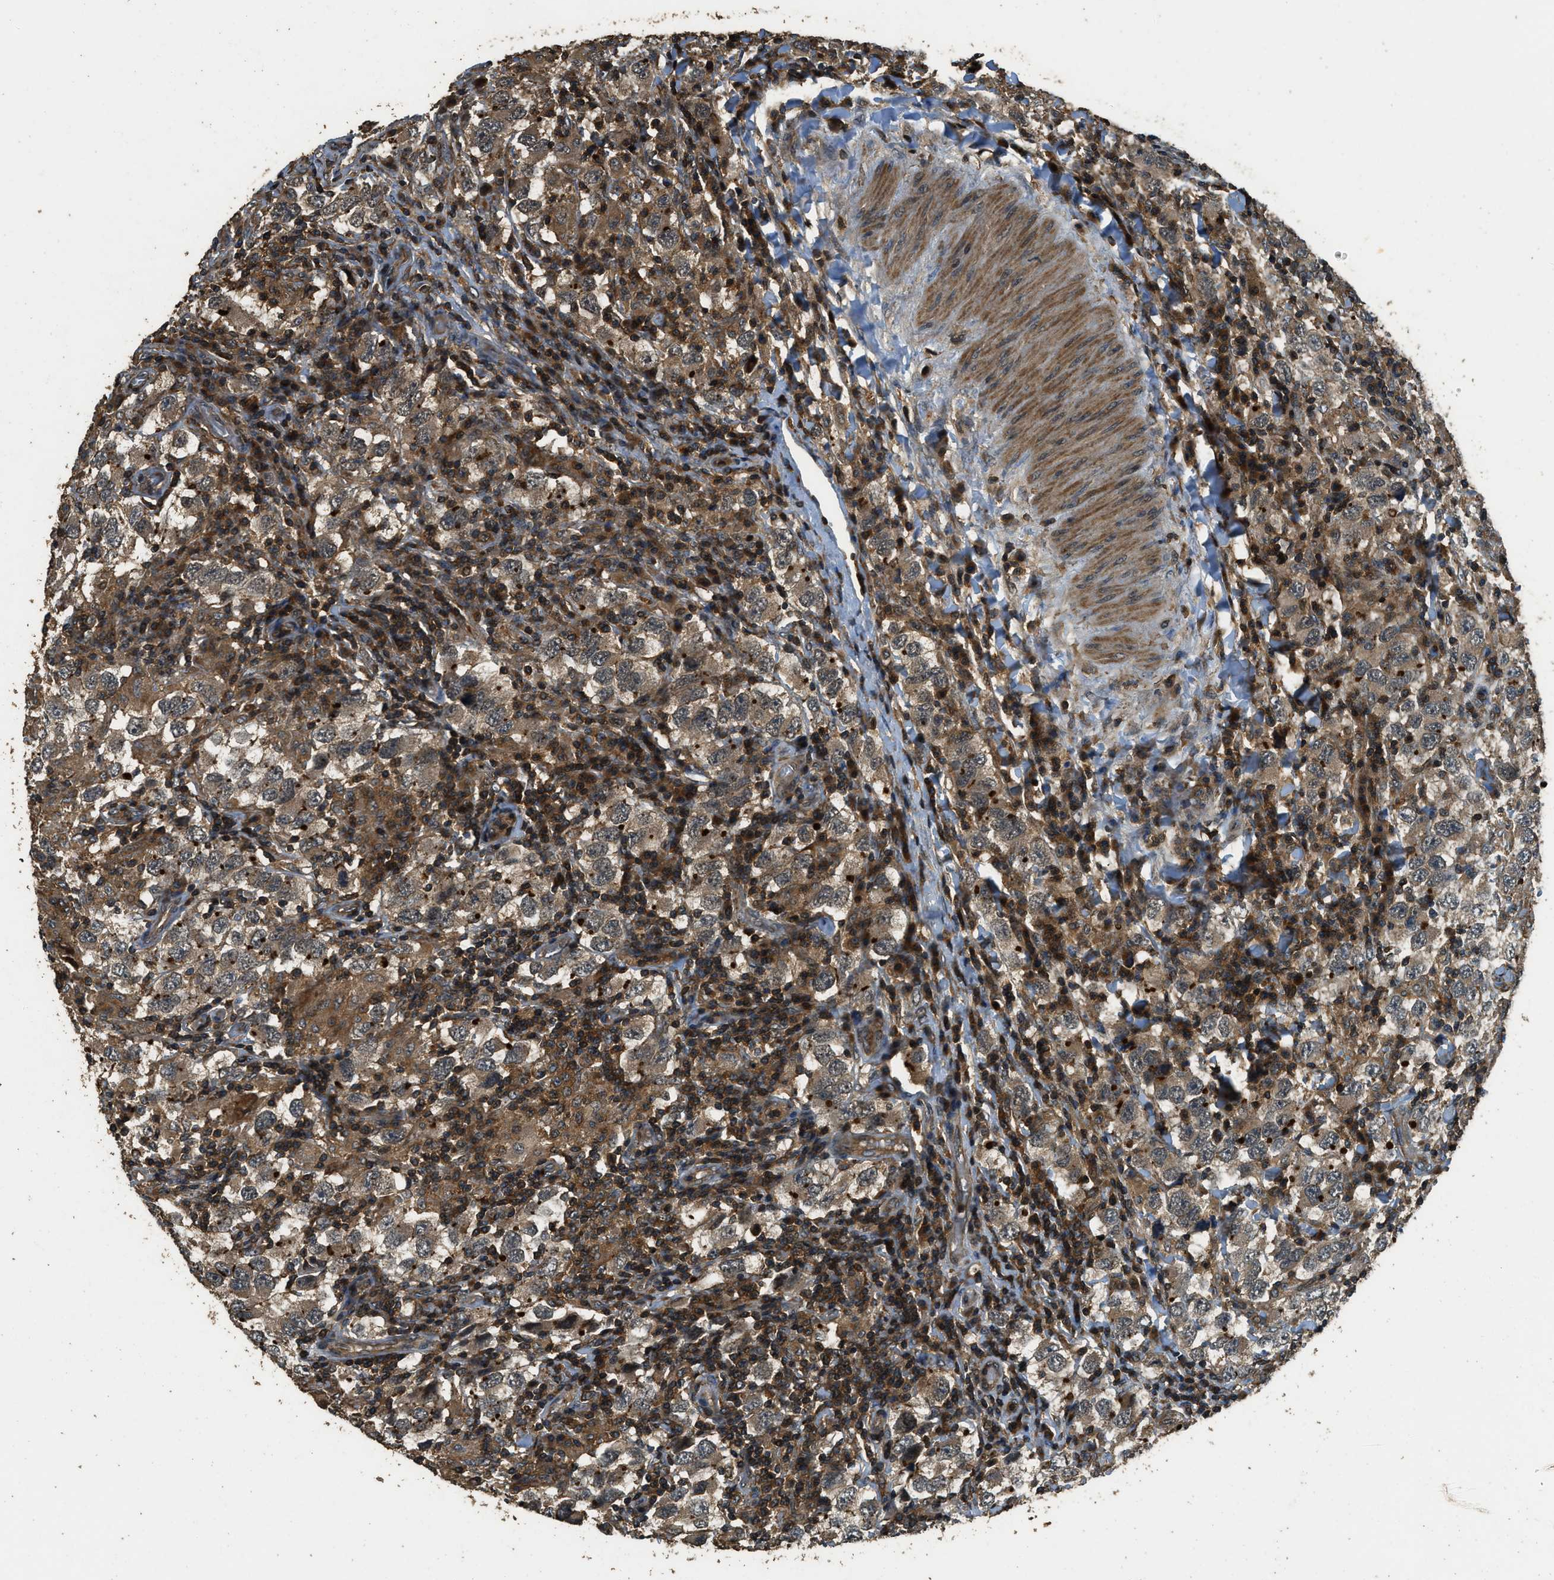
{"staining": {"intensity": "moderate", "quantity": ">75%", "location": "cytoplasmic/membranous"}, "tissue": "testis cancer", "cell_type": "Tumor cells", "image_type": "cancer", "snomed": [{"axis": "morphology", "description": "Carcinoma, Embryonal, NOS"}, {"axis": "topography", "description": "Testis"}], "caption": "The immunohistochemical stain shows moderate cytoplasmic/membranous staining in tumor cells of testis embryonal carcinoma tissue.", "gene": "PPP6R3", "patient": {"sex": "male", "age": 21}}